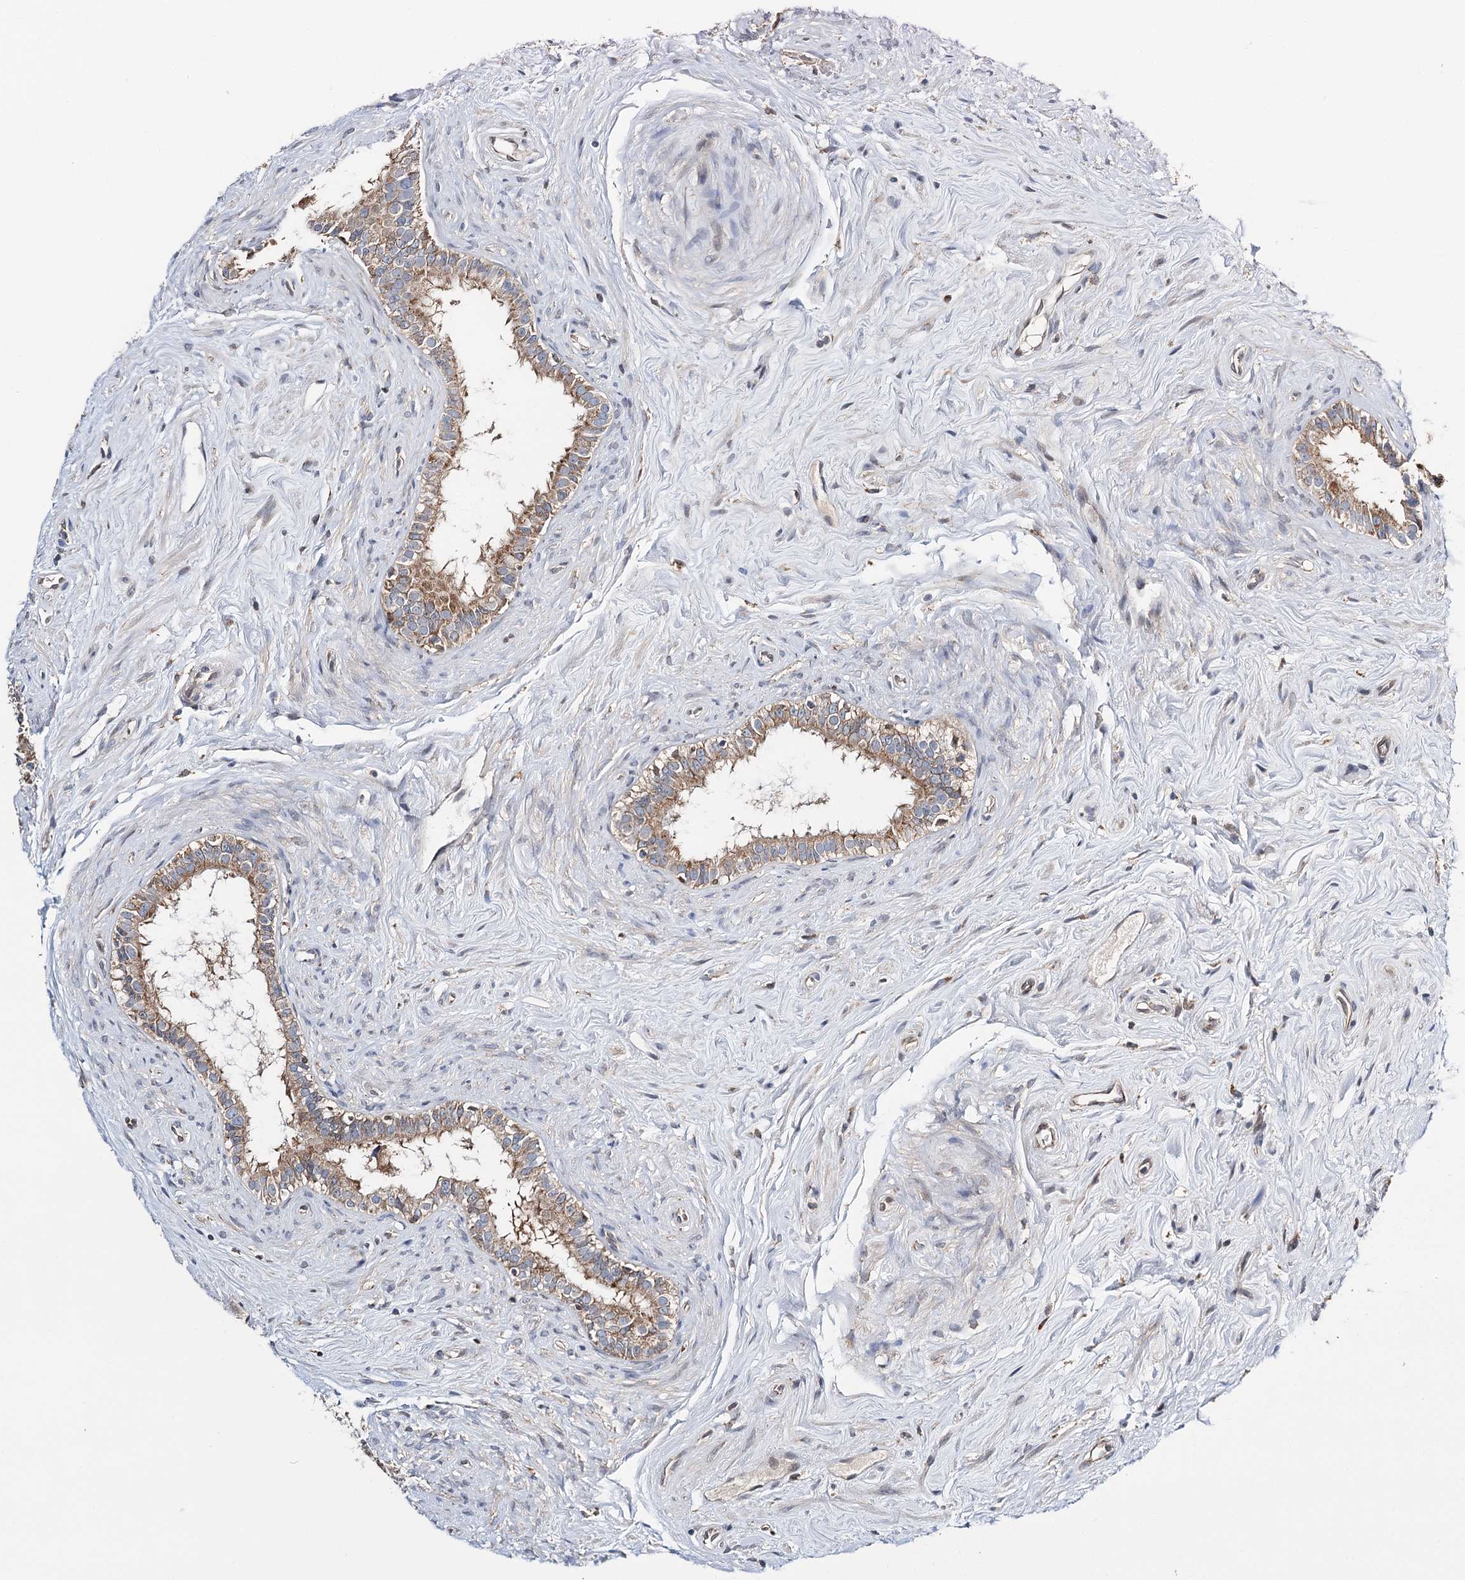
{"staining": {"intensity": "moderate", "quantity": "25%-75%", "location": "cytoplasmic/membranous"}, "tissue": "epididymis", "cell_type": "Glandular cells", "image_type": "normal", "snomed": [{"axis": "morphology", "description": "Normal tissue, NOS"}, {"axis": "topography", "description": "Epididymis"}], "caption": "The immunohistochemical stain highlights moderate cytoplasmic/membranous staining in glandular cells of normal epididymis. The protein of interest is stained brown, and the nuclei are stained in blue (DAB (3,3'-diaminobenzidine) IHC with brightfield microscopy, high magnification).", "gene": "CFAP46", "patient": {"sex": "male", "age": 84}}